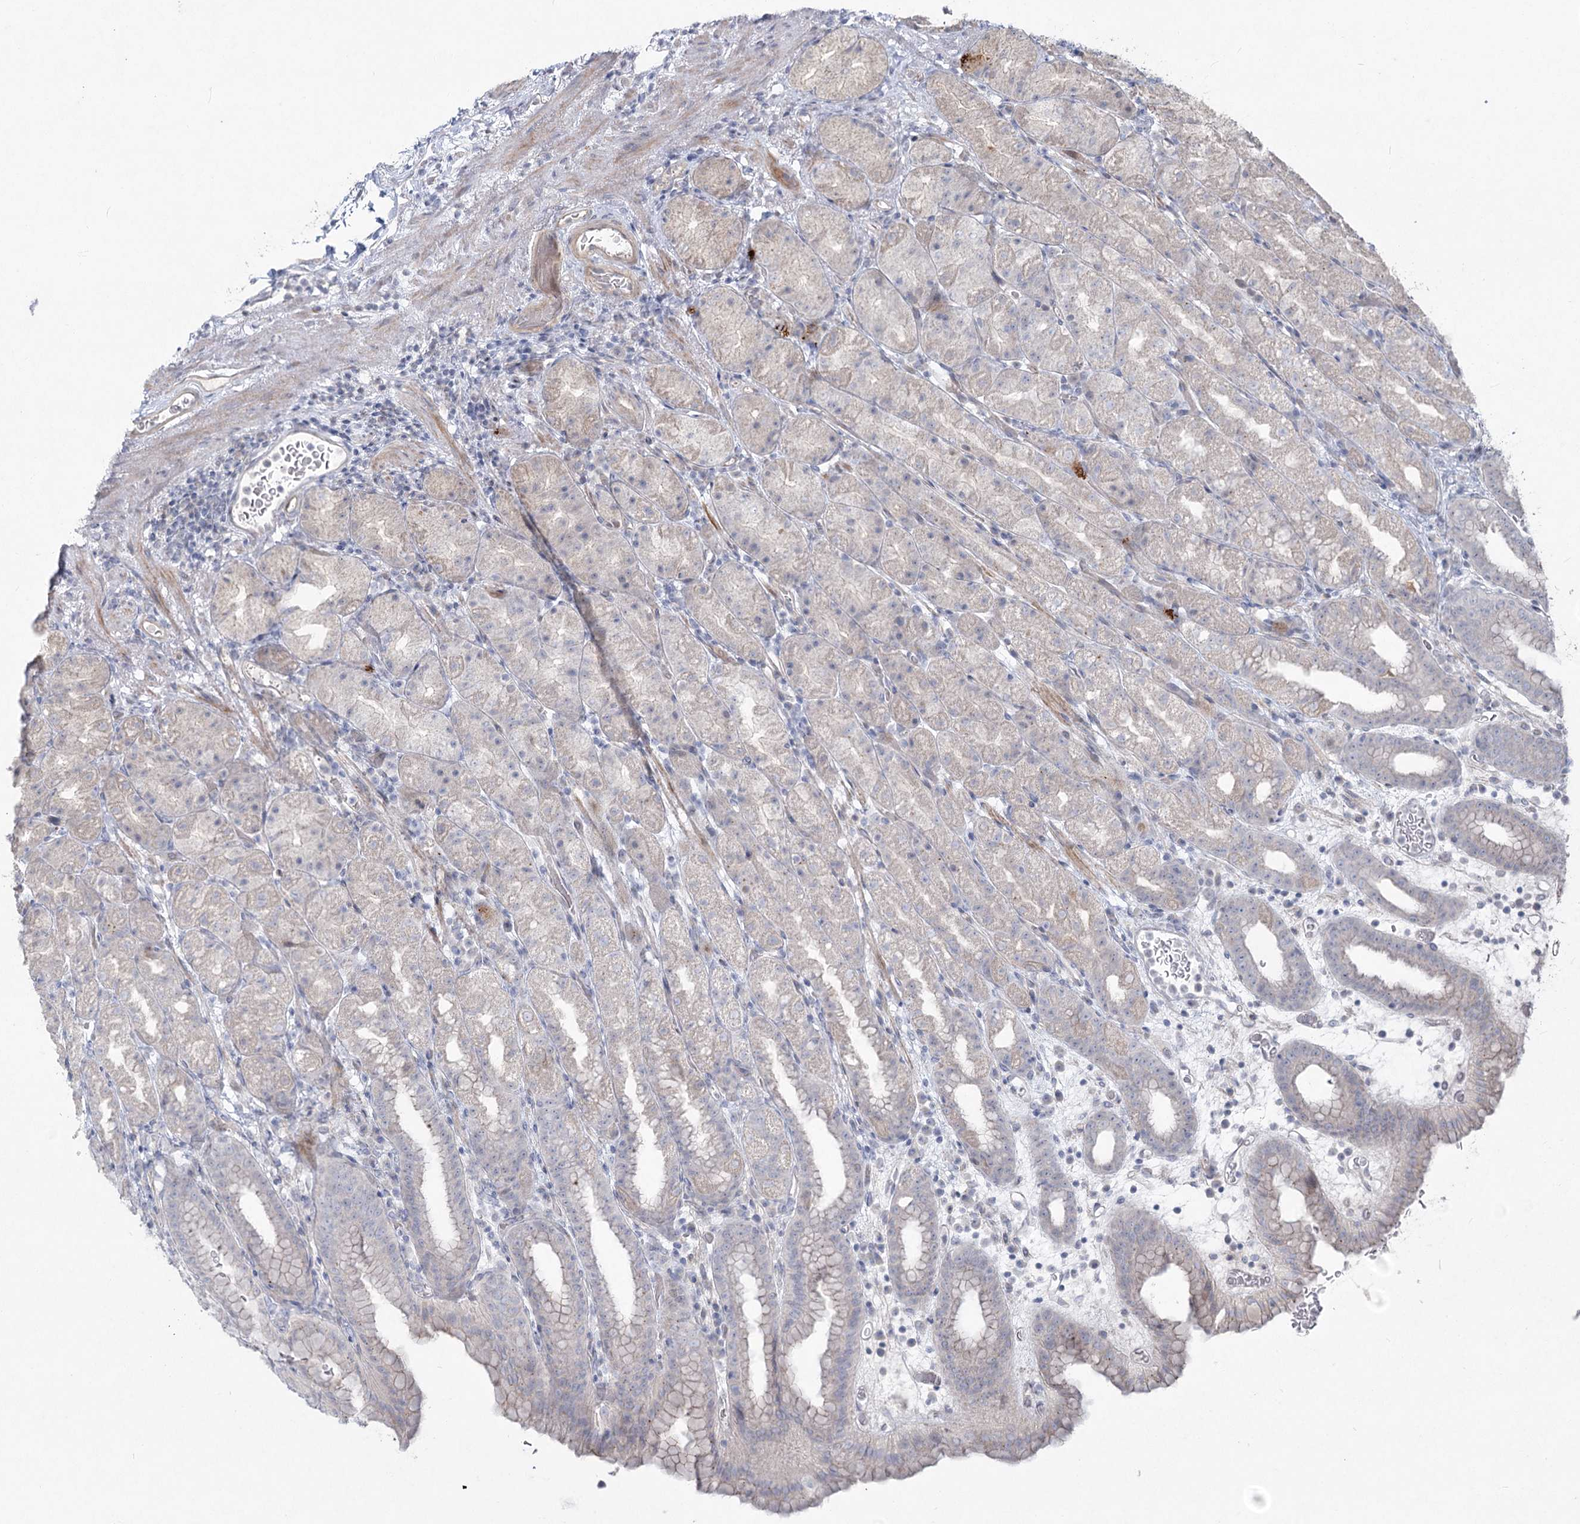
{"staining": {"intensity": "weak", "quantity": "<25%", "location": "cytoplasmic/membranous"}, "tissue": "stomach", "cell_type": "Glandular cells", "image_type": "normal", "snomed": [{"axis": "morphology", "description": "Normal tissue, NOS"}, {"axis": "topography", "description": "Stomach, upper"}], "caption": "Stomach stained for a protein using IHC demonstrates no staining glandular cells.", "gene": "LRP2BP", "patient": {"sex": "male", "age": 68}}